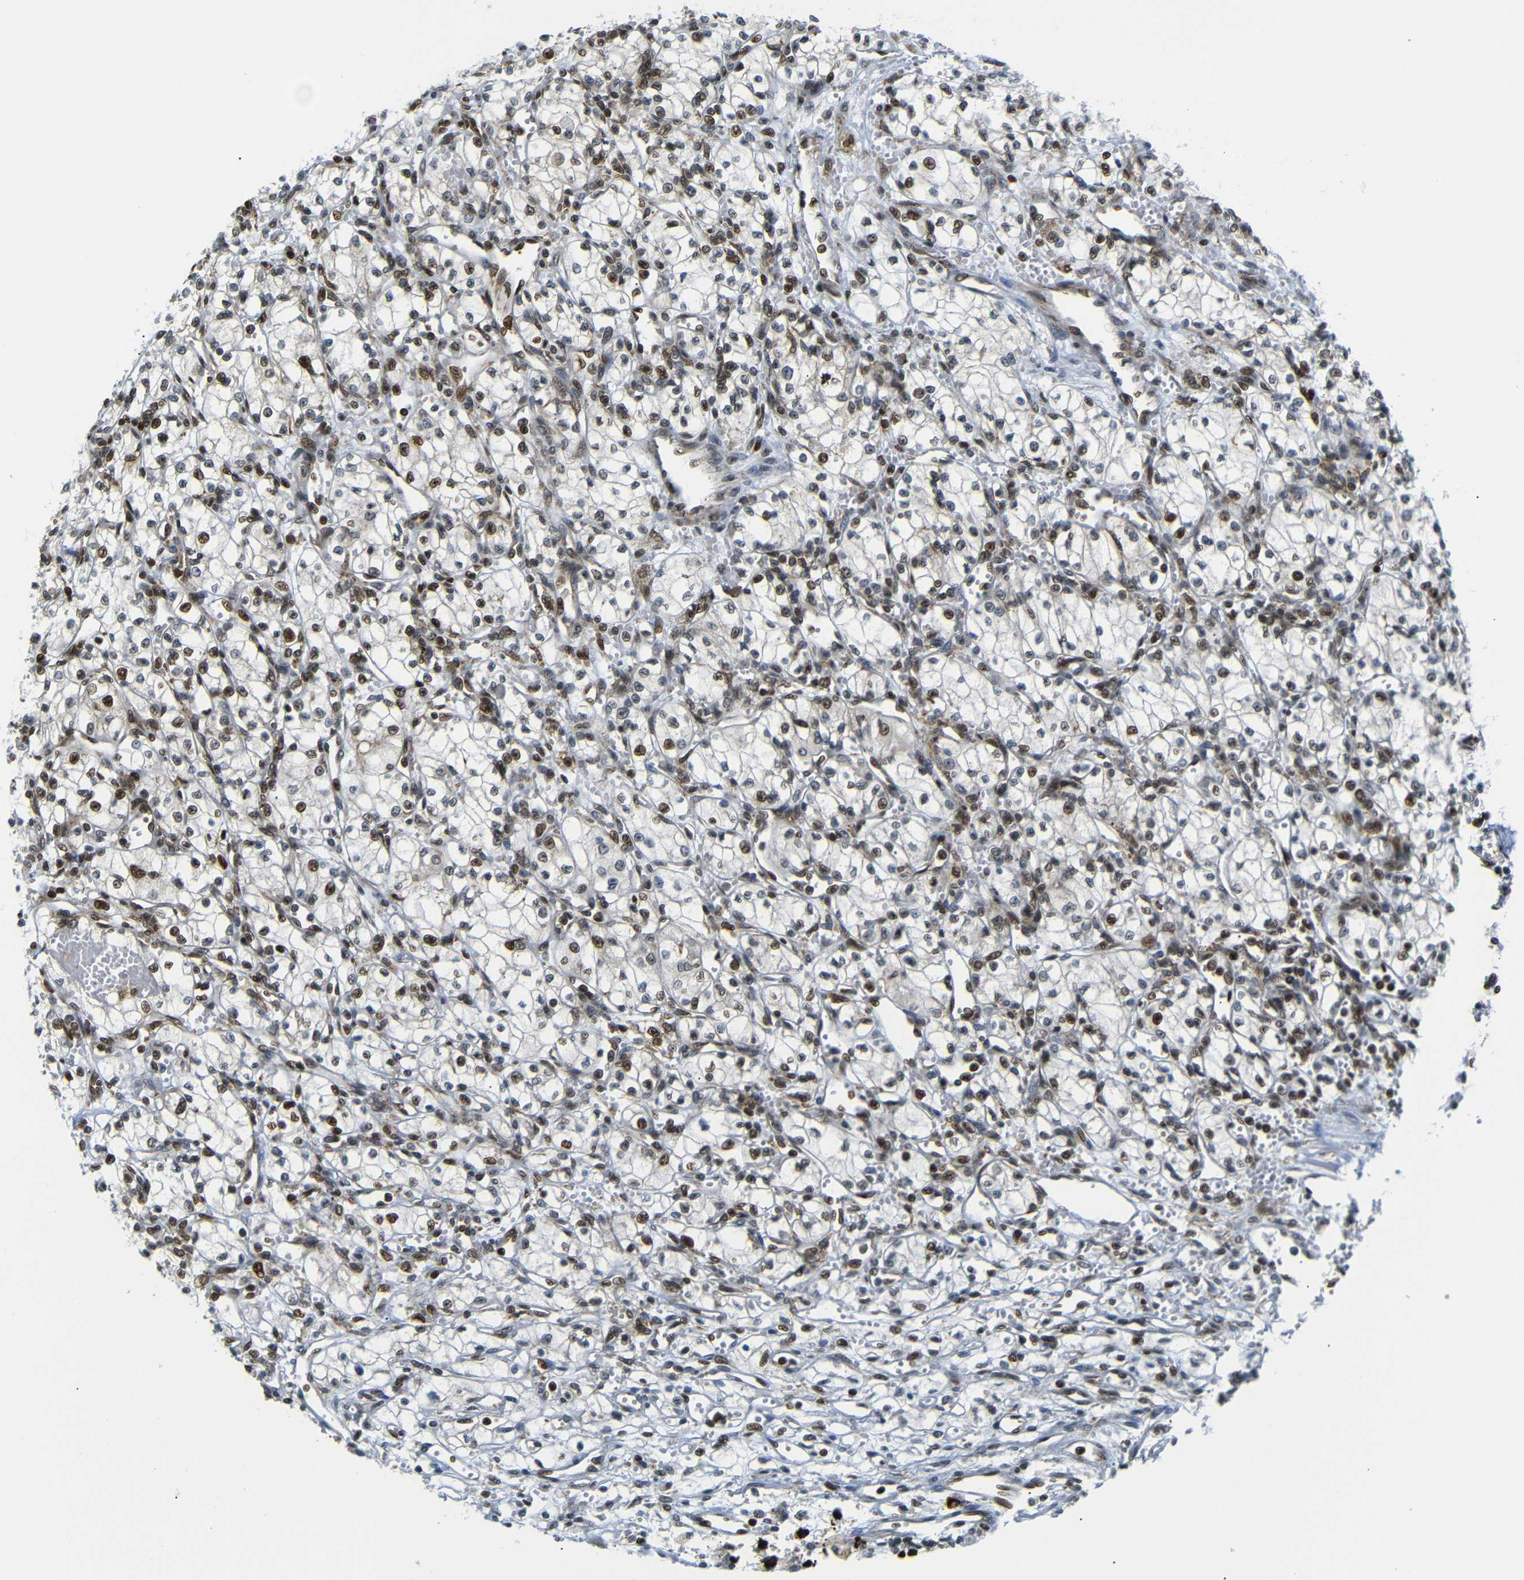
{"staining": {"intensity": "moderate", "quantity": "25%-75%", "location": "nuclear"}, "tissue": "renal cancer", "cell_type": "Tumor cells", "image_type": "cancer", "snomed": [{"axis": "morphology", "description": "Normal tissue, NOS"}, {"axis": "morphology", "description": "Adenocarcinoma, NOS"}, {"axis": "topography", "description": "Kidney"}], "caption": "Protein expression analysis of adenocarcinoma (renal) demonstrates moderate nuclear positivity in approximately 25%-75% of tumor cells.", "gene": "SPCS2", "patient": {"sex": "male", "age": 59}}